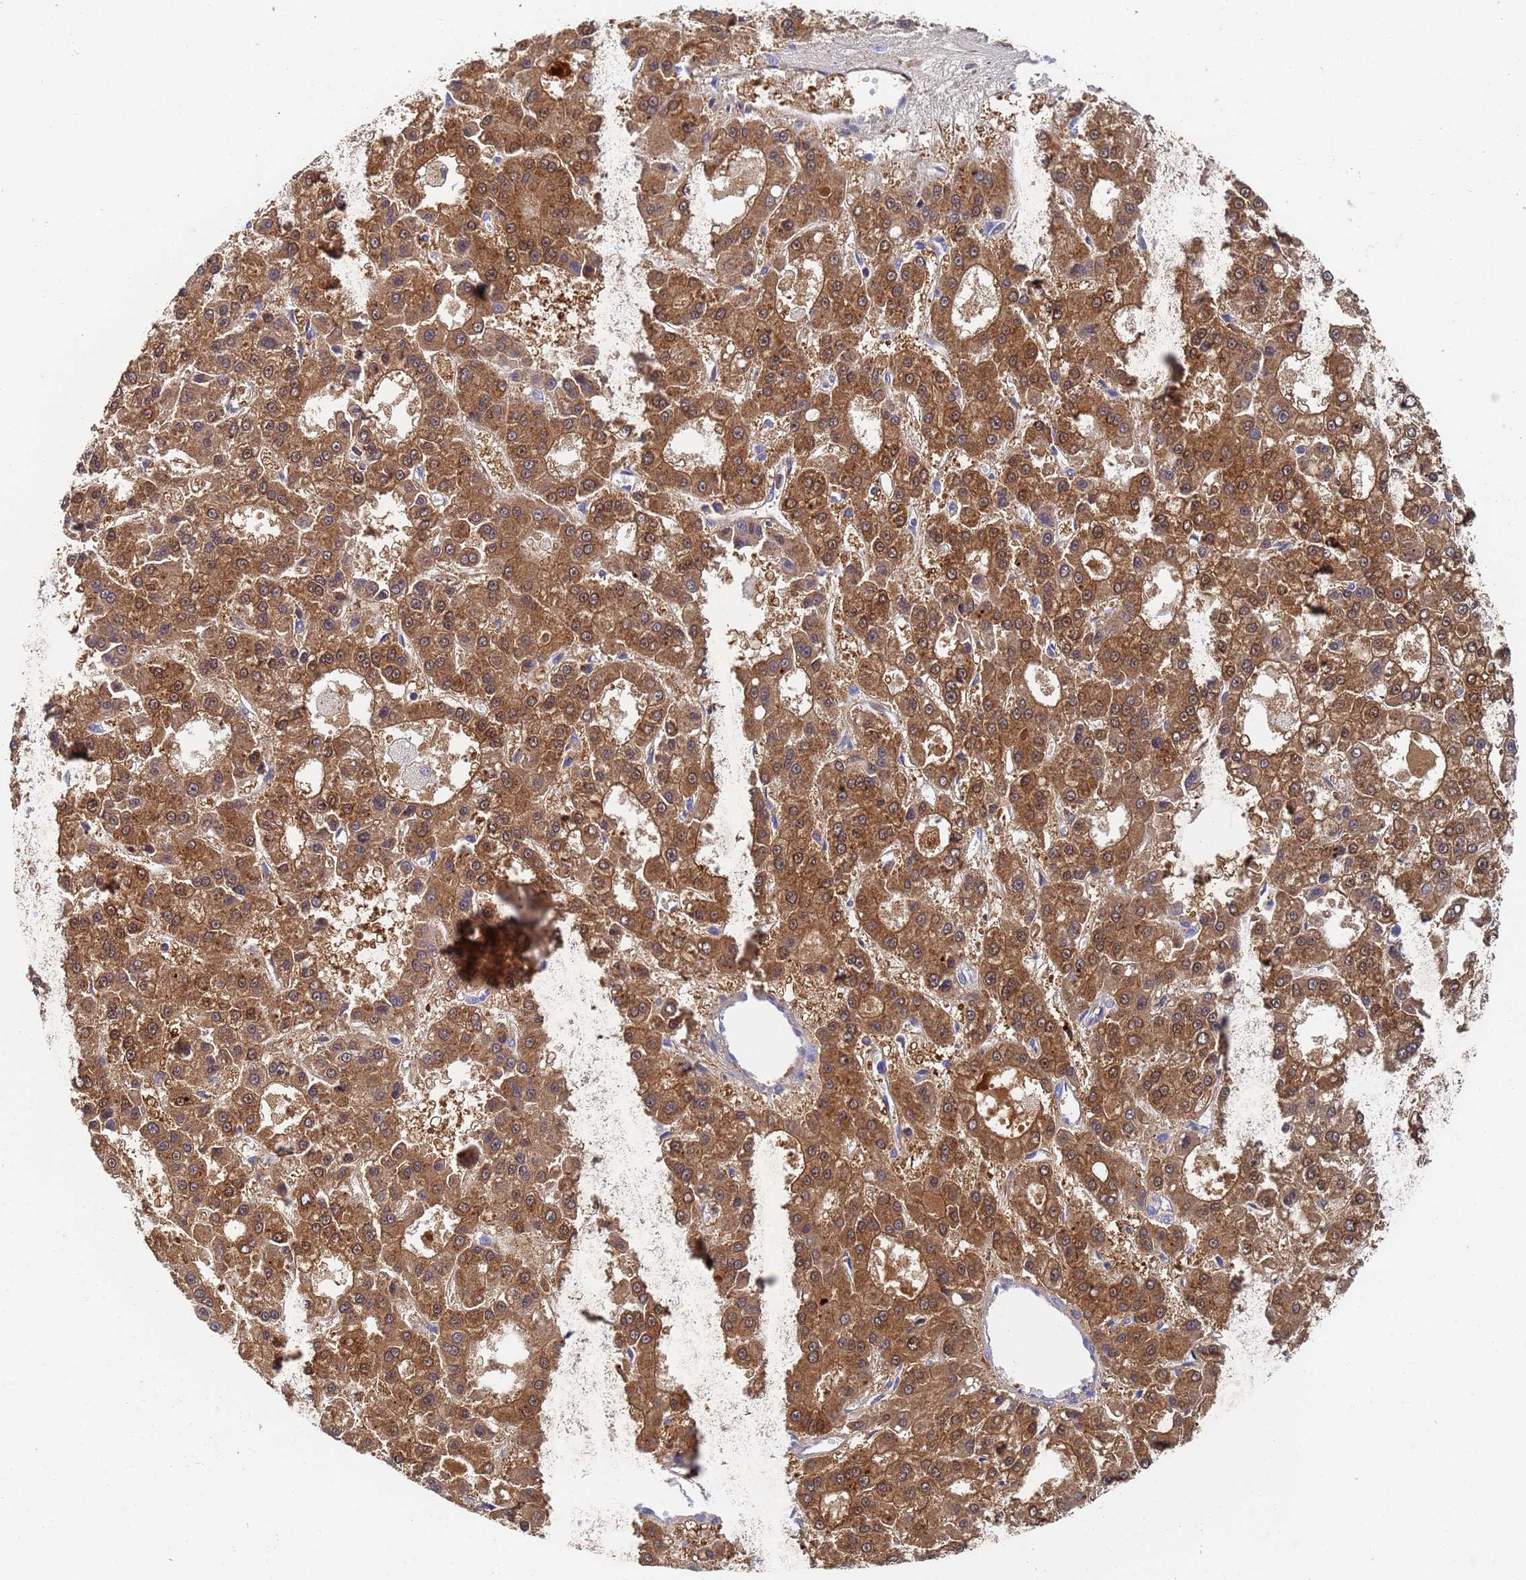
{"staining": {"intensity": "strong", "quantity": ">75%", "location": "cytoplasmic/membranous"}, "tissue": "liver cancer", "cell_type": "Tumor cells", "image_type": "cancer", "snomed": [{"axis": "morphology", "description": "Carcinoma, Hepatocellular, NOS"}, {"axis": "topography", "description": "Liver"}], "caption": "Immunohistochemical staining of human hepatocellular carcinoma (liver) reveals strong cytoplasmic/membranous protein staining in approximately >75% of tumor cells. (IHC, brightfield microscopy, high magnification).", "gene": "GCHFR", "patient": {"sex": "male", "age": 70}}